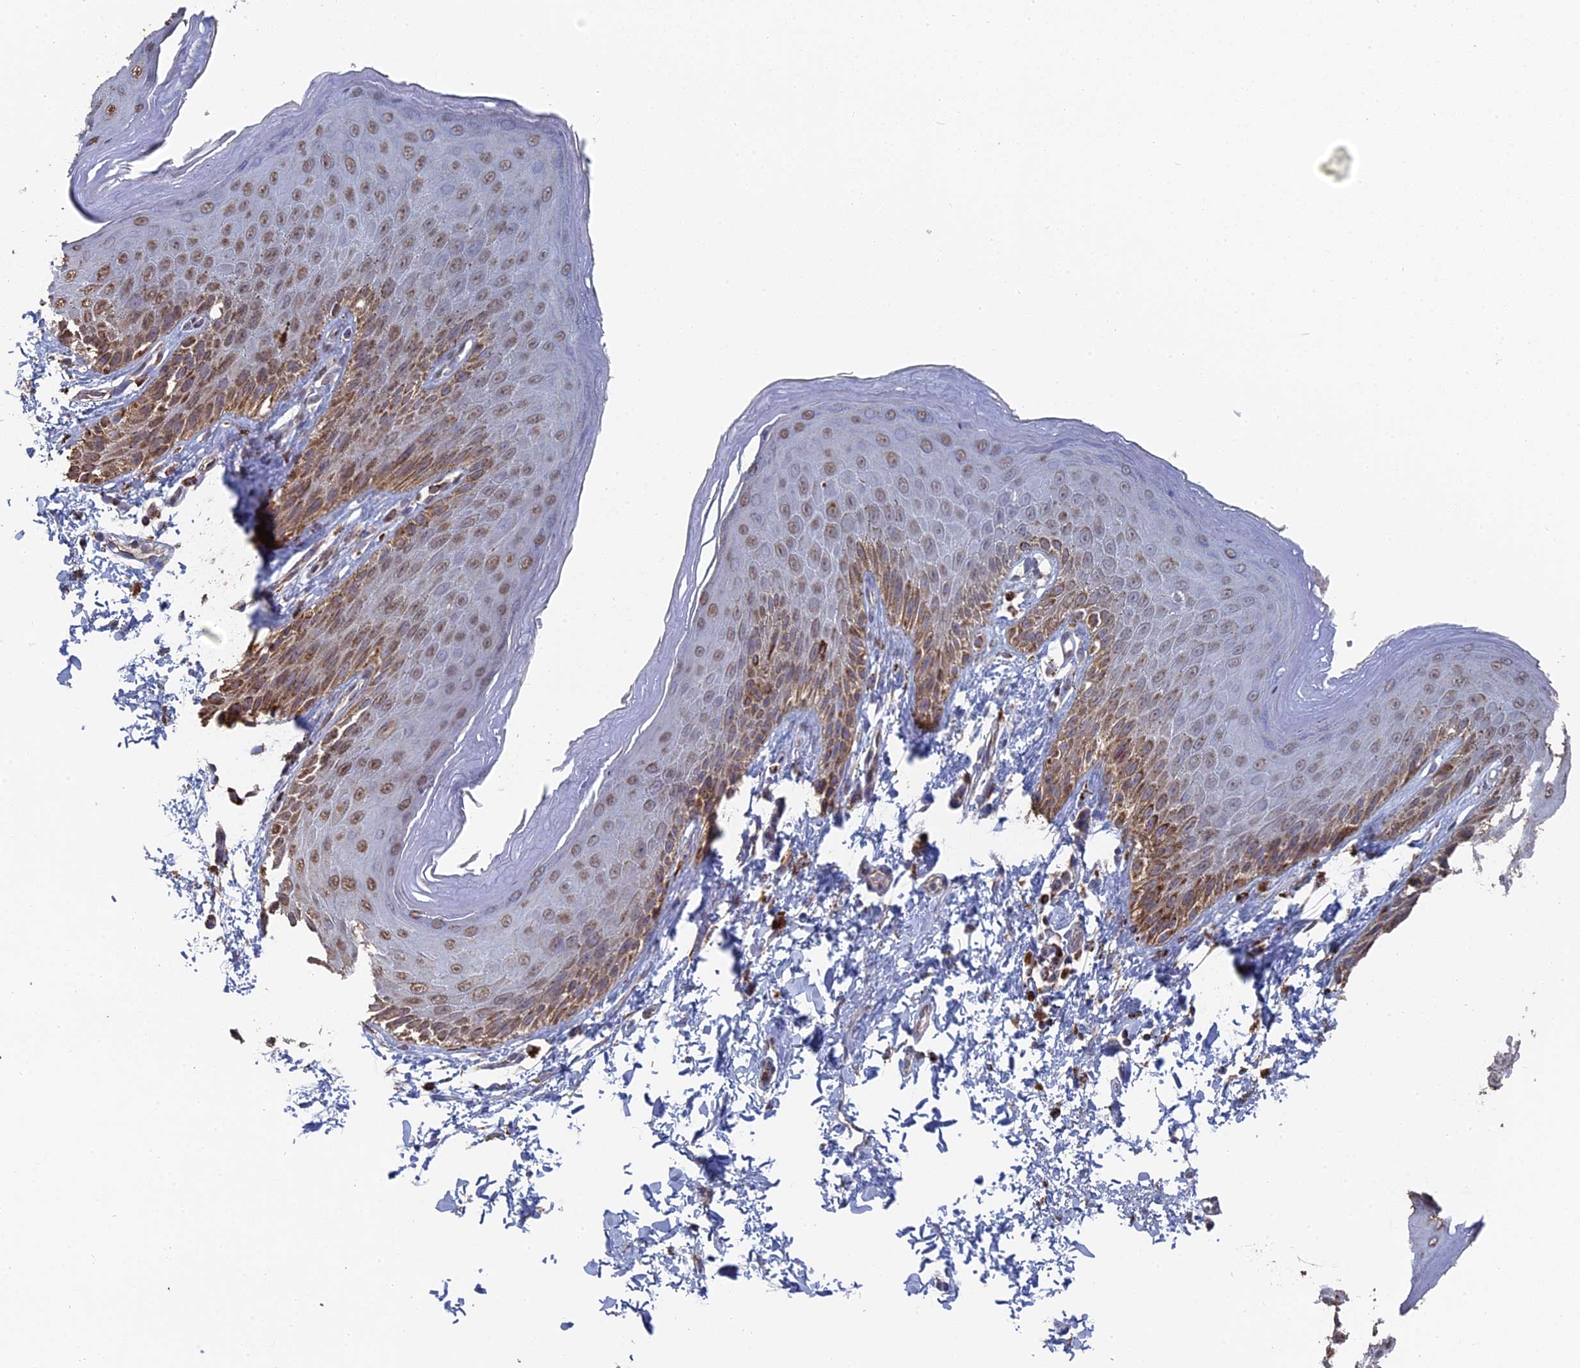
{"staining": {"intensity": "moderate", "quantity": ">75%", "location": "cytoplasmic/membranous,nuclear"}, "tissue": "skin", "cell_type": "Epidermal cells", "image_type": "normal", "snomed": [{"axis": "morphology", "description": "Normal tissue, NOS"}, {"axis": "topography", "description": "Anal"}], "caption": "An immunohistochemistry (IHC) histopathology image of benign tissue is shown. Protein staining in brown shows moderate cytoplasmic/membranous,nuclear positivity in skin within epidermal cells. (Brightfield microscopy of DAB IHC at high magnification).", "gene": "SMG9", "patient": {"sex": "male", "age": 44}}